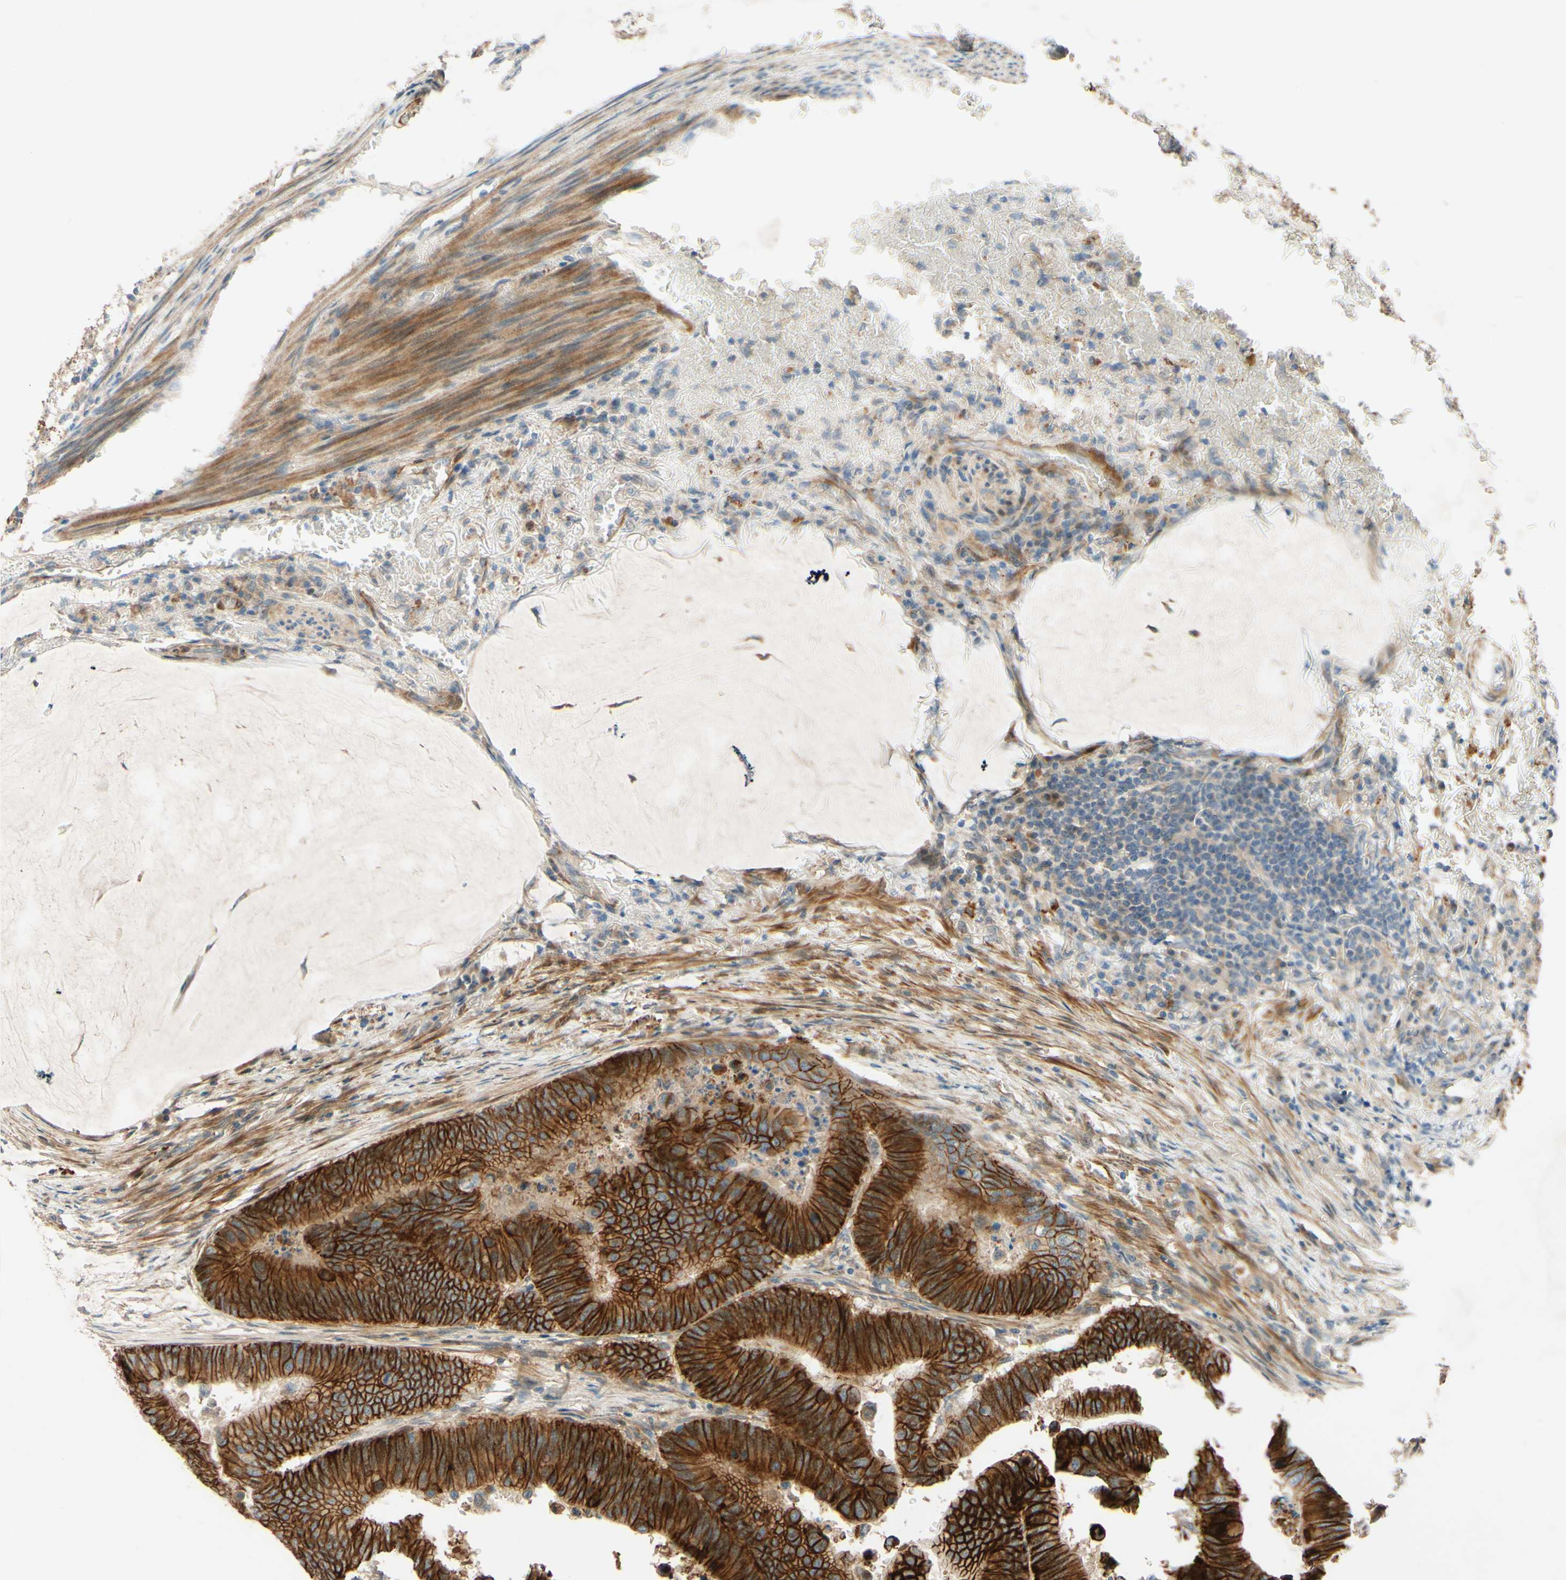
{"staining": {"intensity": "strong", "quantity": ">75%", "location": "cytoplasmic/membranous"}, "tissue": "colorectal cancer", "cell_type": "Tumor cells", "image_type": "cancer", "snomed": [{"axis": "morphology", "description": "Normal tissue, NOS"}, {"axis": "morphology", "description": "Adenocarcinoma, NOS"}, {"axis": "topography", "description": "Rectum"}, {"axis": "topography", "description": "Peripheral nerve tissue"}], "caption": "Immunohistochemical staining of human colorectal cancer reveals high levels of strong cytoplasmic/membranous protein expression in approximately >75% of tumor cells.", "gene": "ADAM17", "patient": {"sex": "male", "age": 92}}